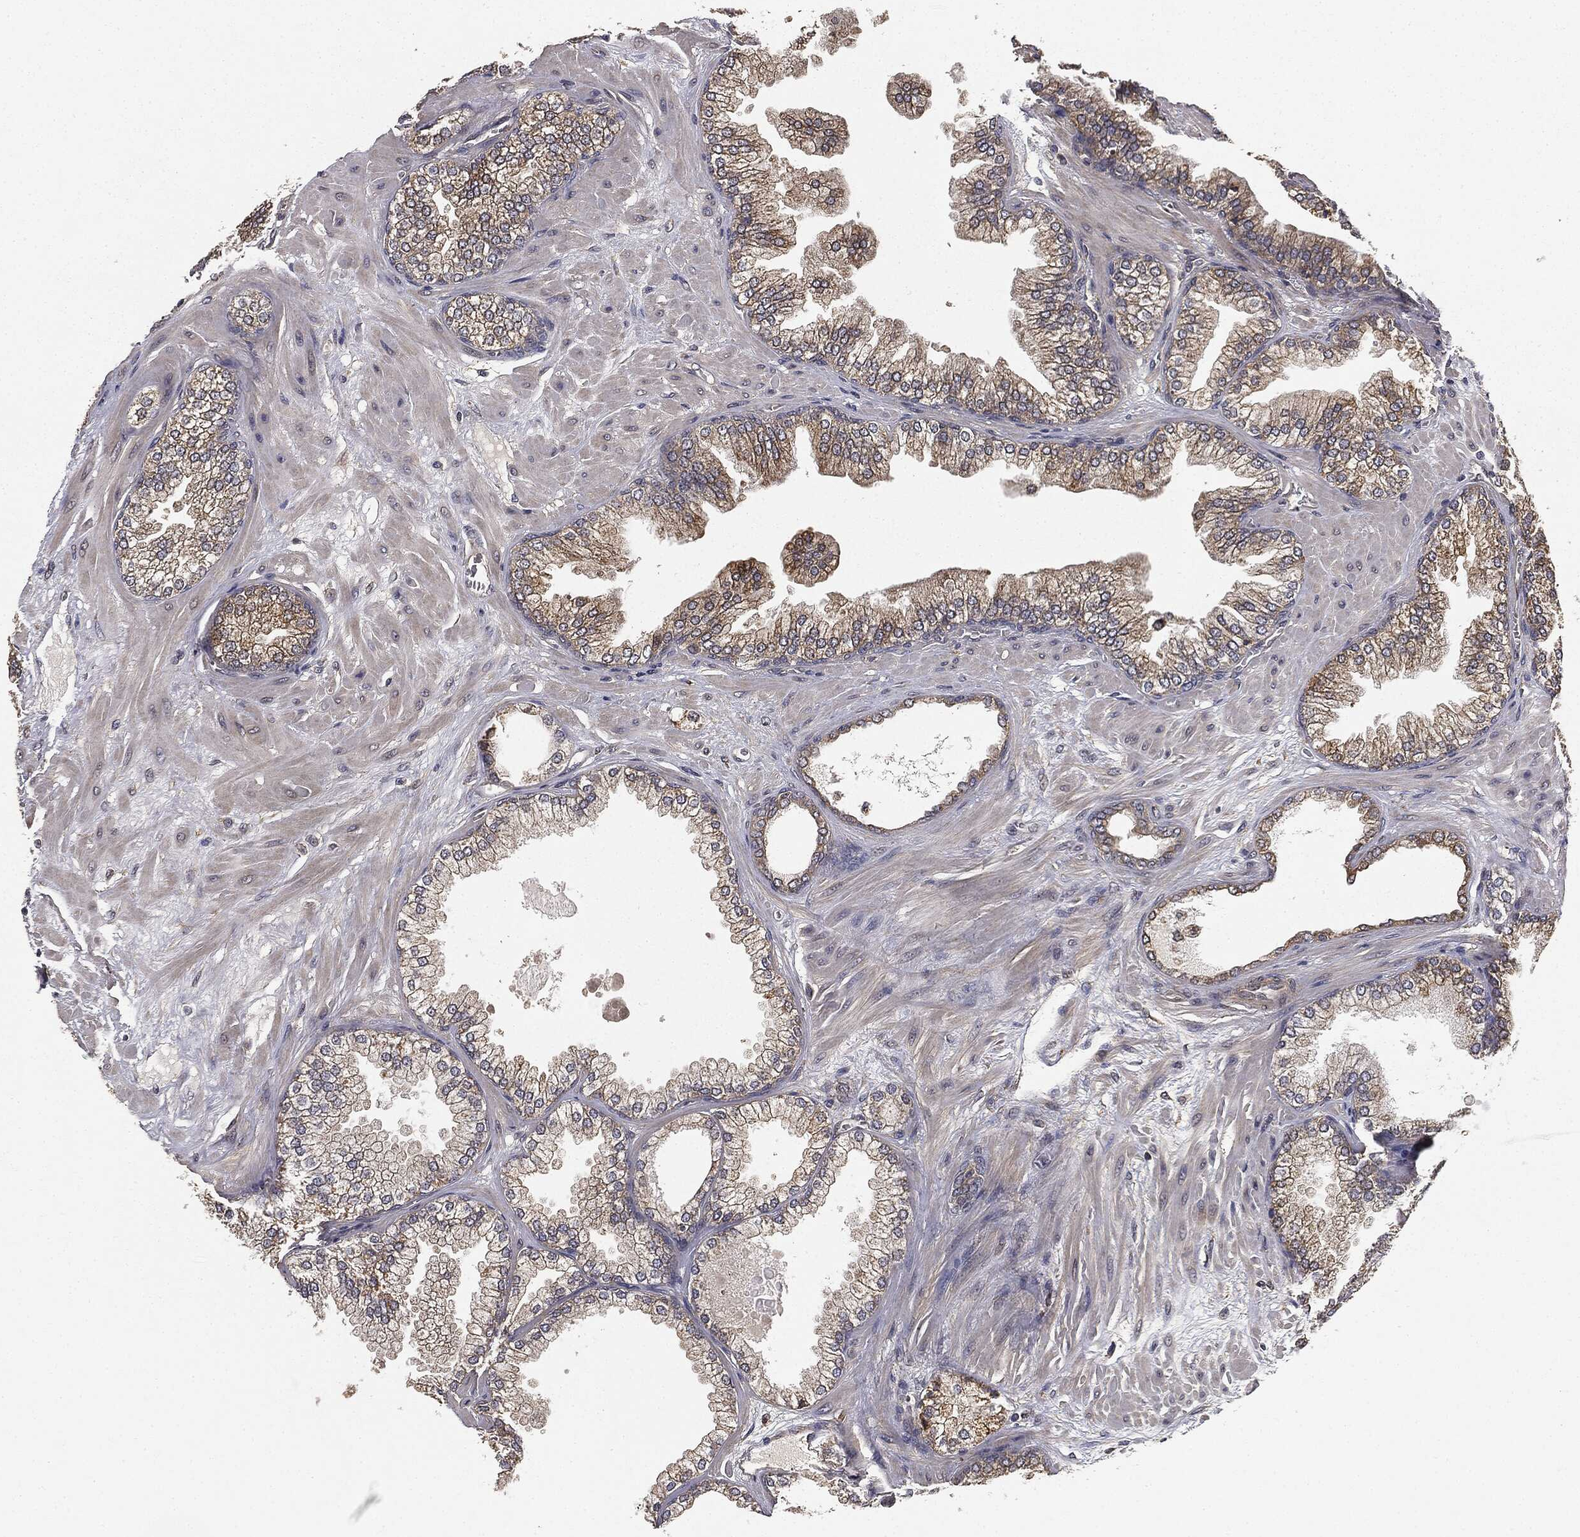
{"staining": {"intensity": "weak", "quantity": "25%-75%", "location": "cytoplasmic/membranous"}, "tissue": "prostate cancer", "cell_type": "Tumor cells", "image_type": "cancer", "snomed": [{"axis": "morphology", "description": "Adenocarcinoma, Low grade"}, {"axis": "topography", "description": "Prostate"}], "caption": "The histopathology image reveals immunohistochemical staining of prostate cancer. There is weak cytoplasmic/membranous staining is identified in about 25%-75% of tumor cells.", "gene": "MIER2", "patient": {"sex": "male", "age": 72}}